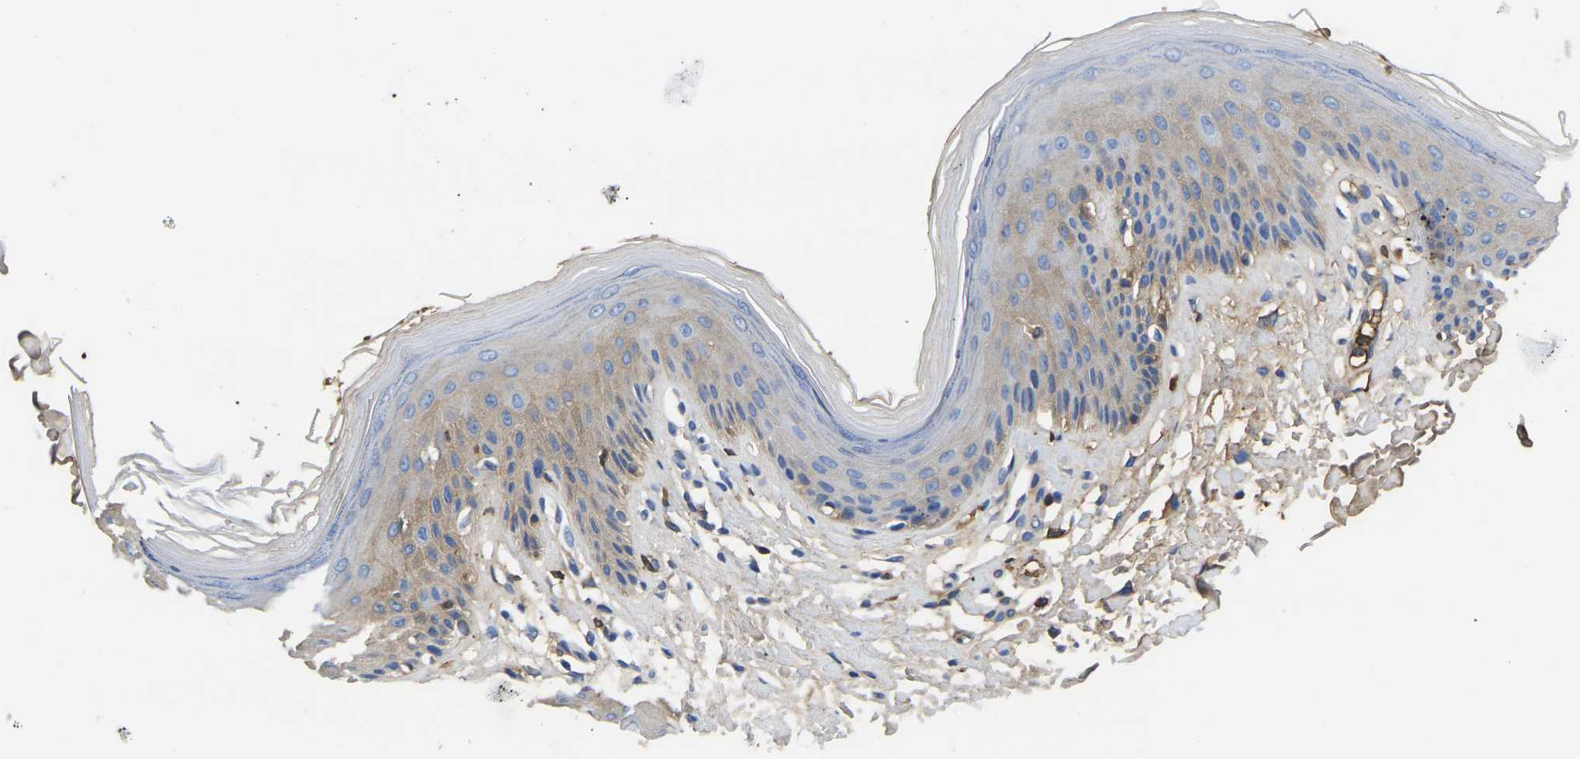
{"staining": {"intensity": "weak", "quantity": "25%-75%", "location": "cytoplasmic/membranous"}, "tissue": "skin", "cell_type": "Epidermal cells", "image_type": "normal", "snomed": [{"axis": "morphology", "description": "Normal tissue, NOS"}, {"axis": "topography", "description": "Vulva"}], "caption": "Immunohistochemical staining of unremarkable human skin exhibits weak cytoplasmic/membranous protein expression in approximately 25%-75% of epidermal cells.", "gene": "GREM2", "patient": {"sex": "female", "age": 73}}